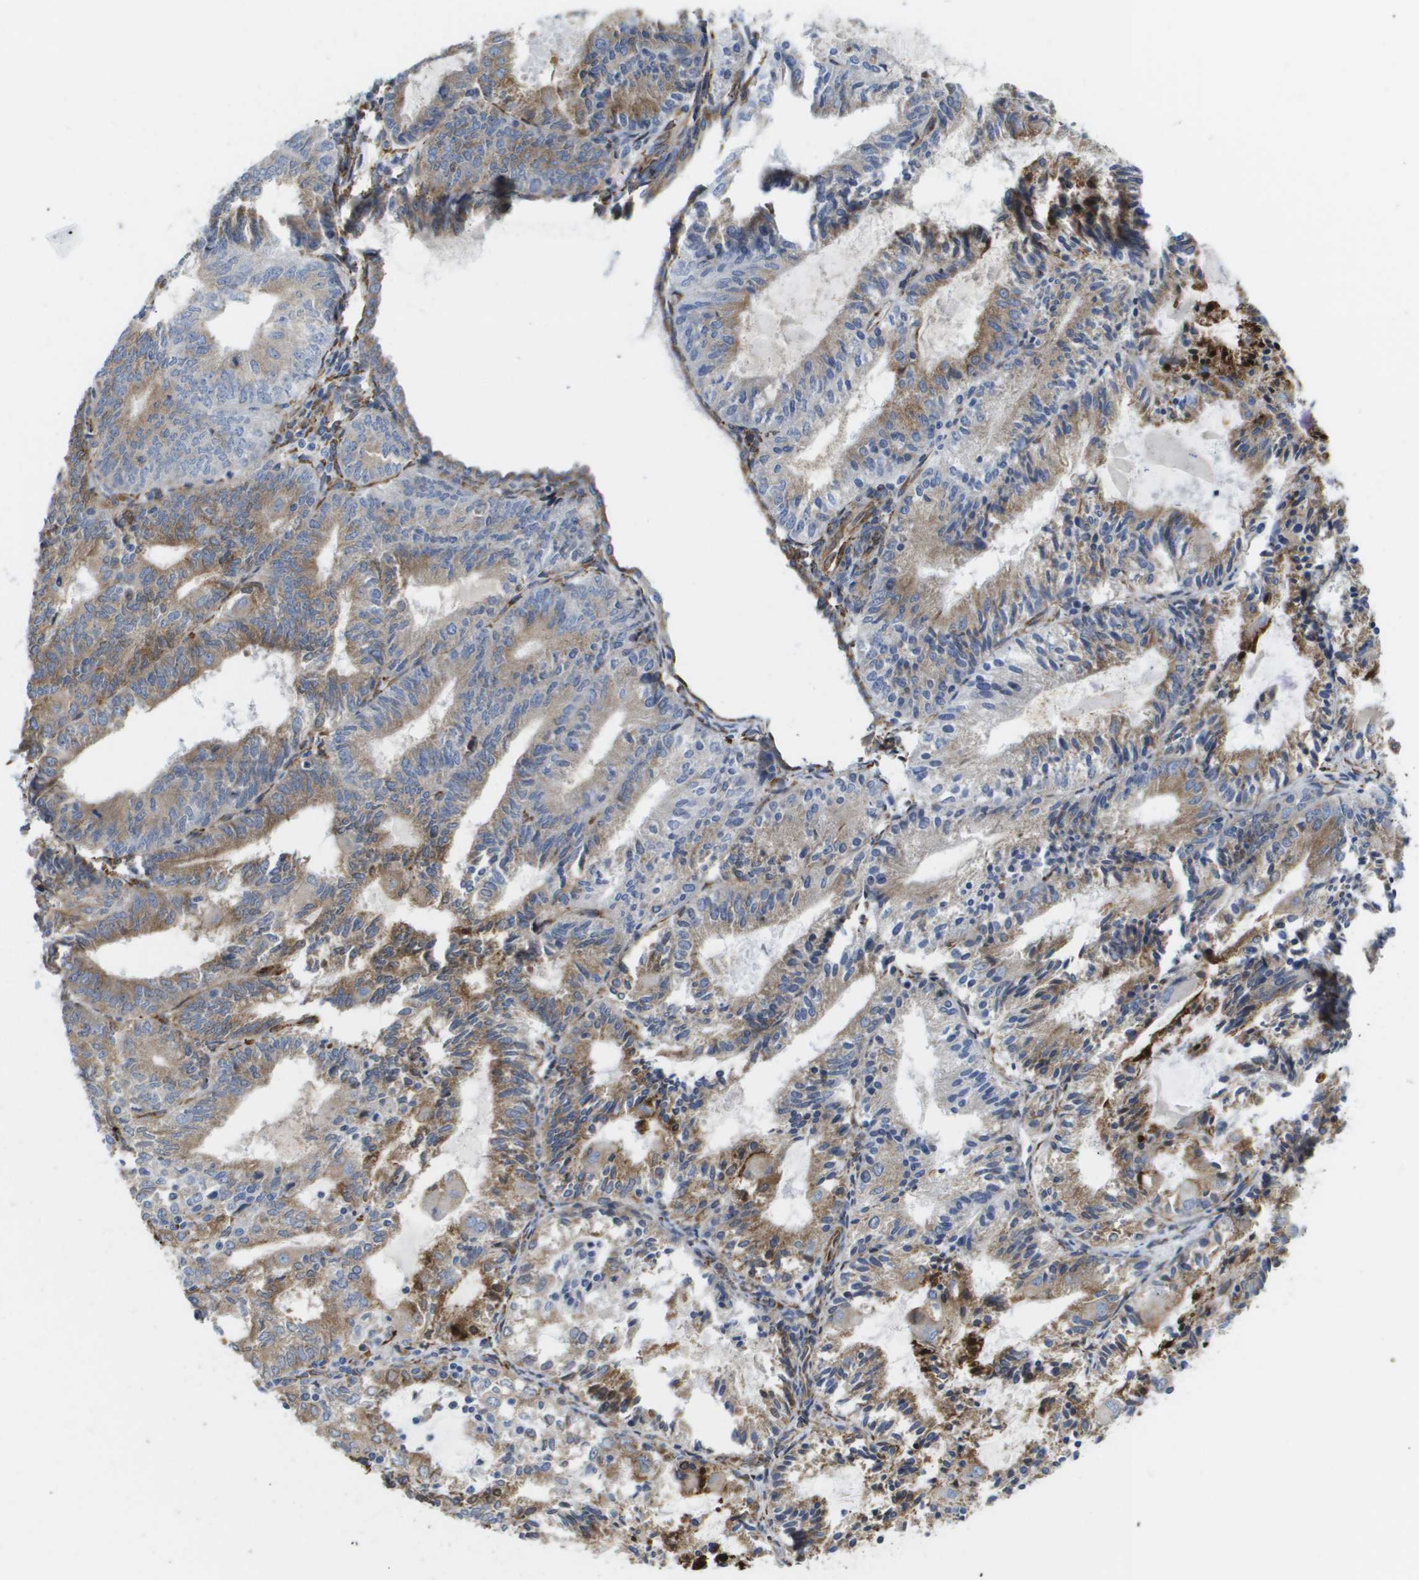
{"staining": {"intensity": "moderate", "quantity": ">75%", "location": "cytoplasmic/membranous"}, "tissue": "endometrial cancer", "cell_type": "Tumor cells", "image_type": "cancer", "snomed": [{"axis": "morphology", "description": "Adenocarcinoma, NOS"}, {"axis": "topography", "description": "Endometrium"}], "caption": "Approximately >75% of tumor cells in endometrial cancer exhibit moderate cytoplasmic/membranous protein expression as visualized by brown immunohistochemical staining.", "gene": "ST3GAL2", "patient": {"sex": "female", "age": 81}}